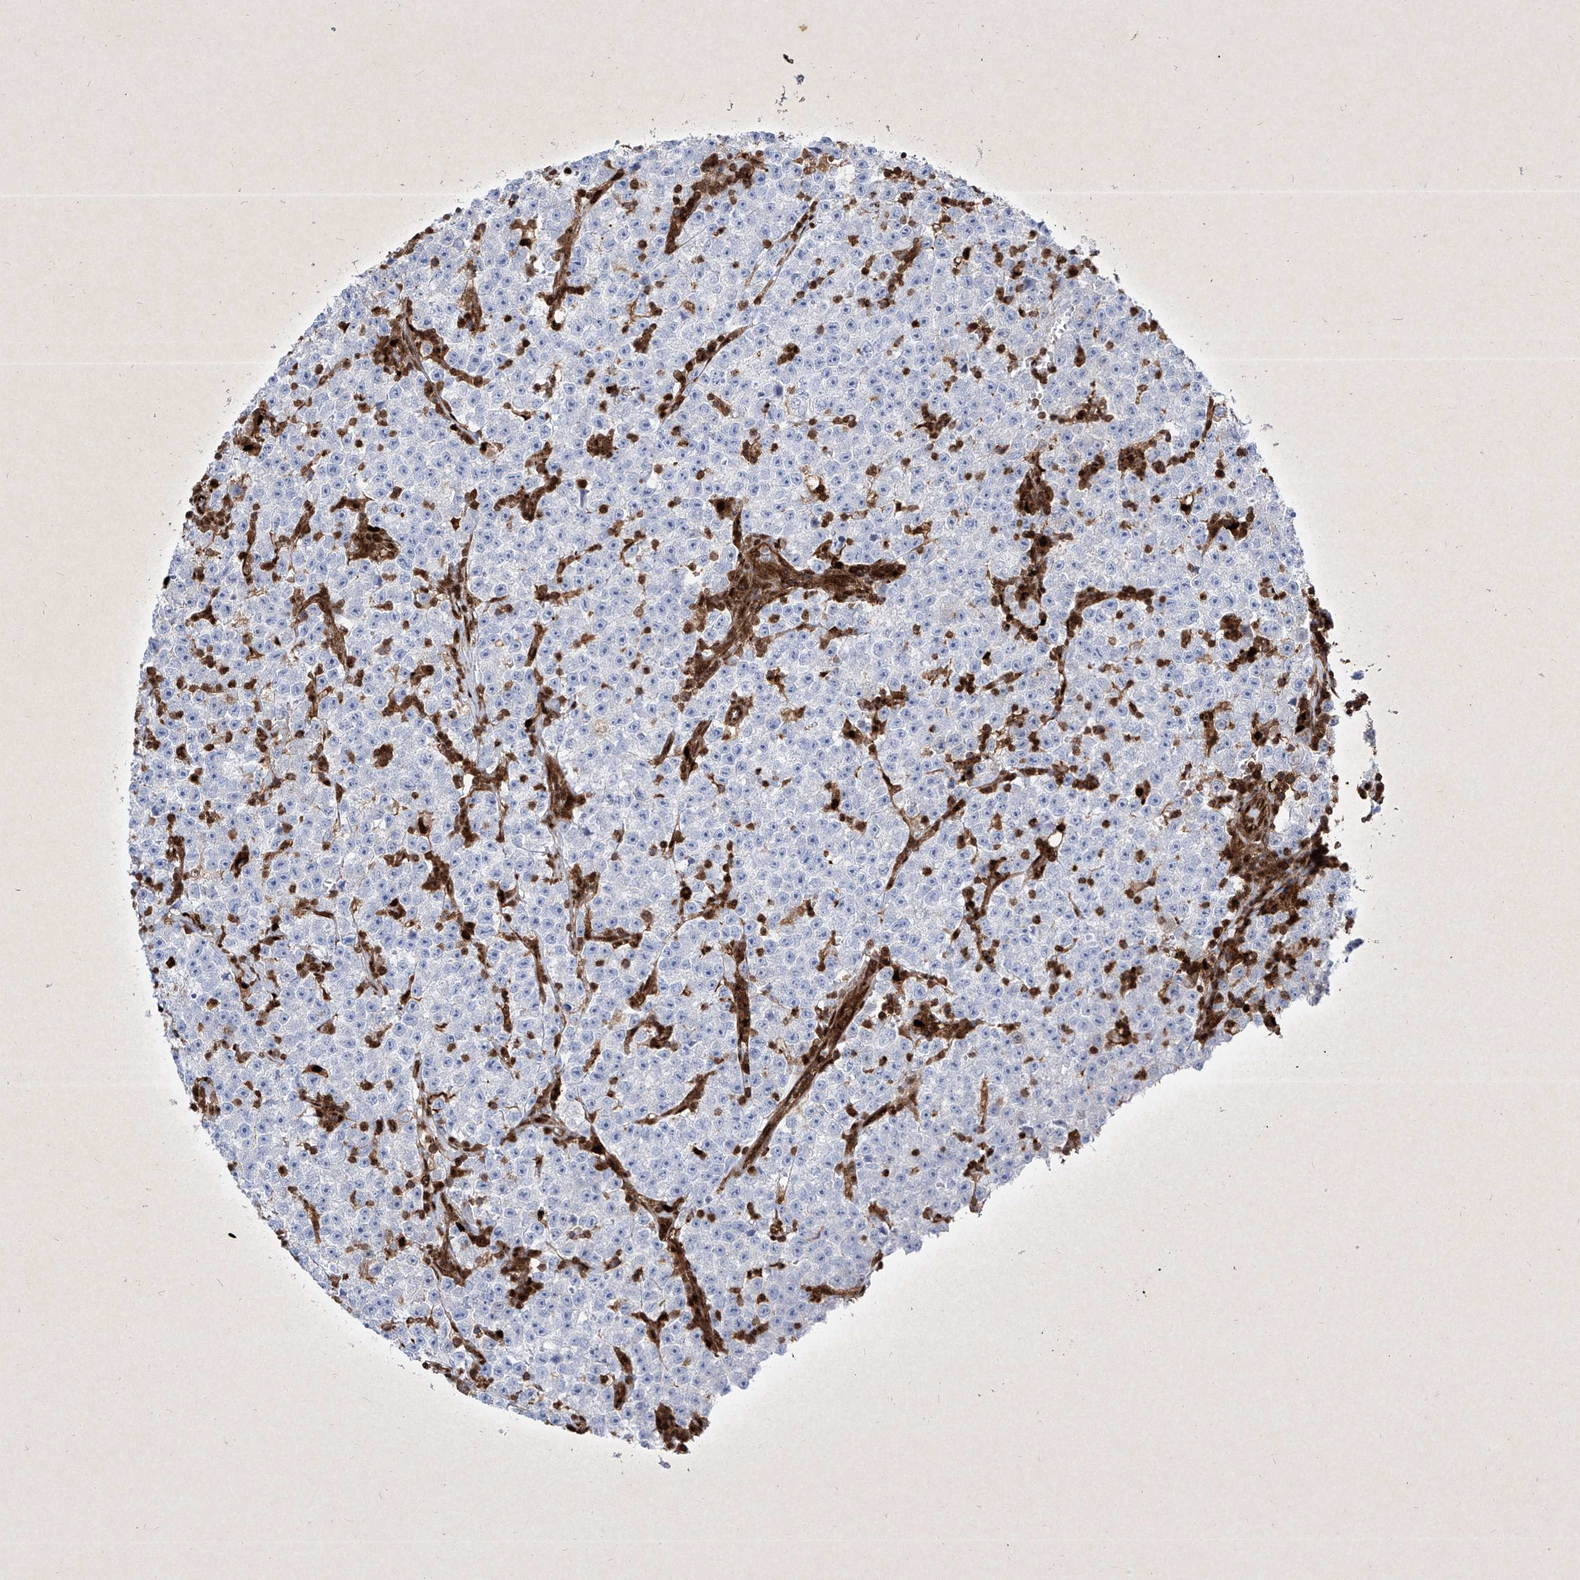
{"staining": {"intensity": "negative", "quantity": "none", "location": "none"}, "tissue": "testis cancer", "cell_type": "Tumor cells", "image_type": "cancer", "snomed": [{"axis": "morphology", "description": "Seminoma, NOS"}, {"axis": "topography", "description": "Testis"}], "caption": "The micrograph exhibits no staining of tumor cells in seminoma (testis).", "gene": "PSMB10", "patient": {"sex": "male", "age": 22}}